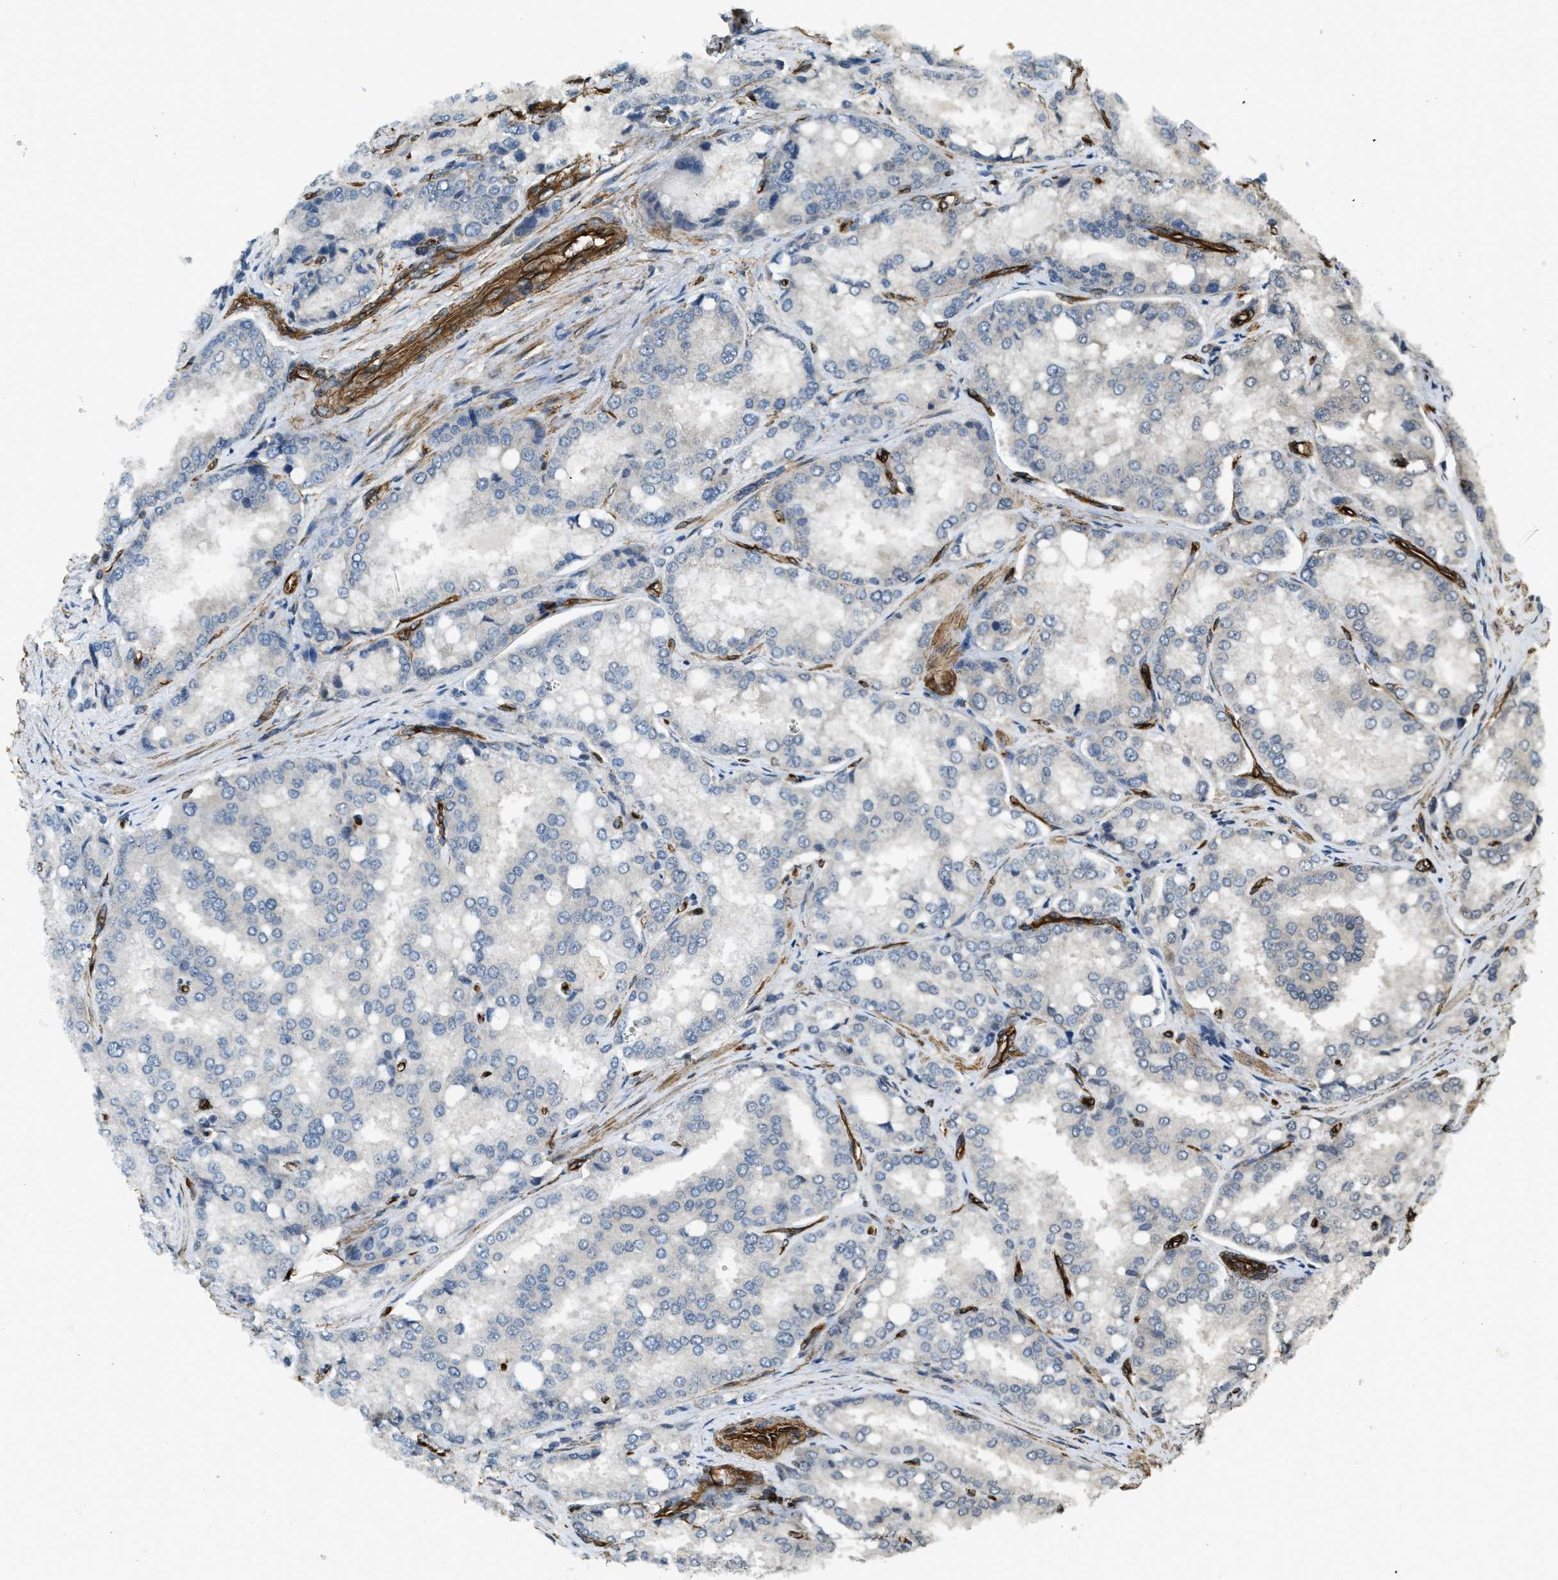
{"staining": {"intensity": "negative", "quantity": "none", "location": "none"}, "tissue": "prostate cancer", "cell_type": "Tumor cells", "image_type": "cancer", "snomed": [{"axis": "morphology", "description": "Adenocarcinoma, High grade"}, {"axis": "topography", "description": "Prostate"}], "caption": "There is no significant staining in tumor cells of high-grade adenocarcinoma (prostate).", "gene": "NMB", "patient": {"sex": "male", "age": 50}}